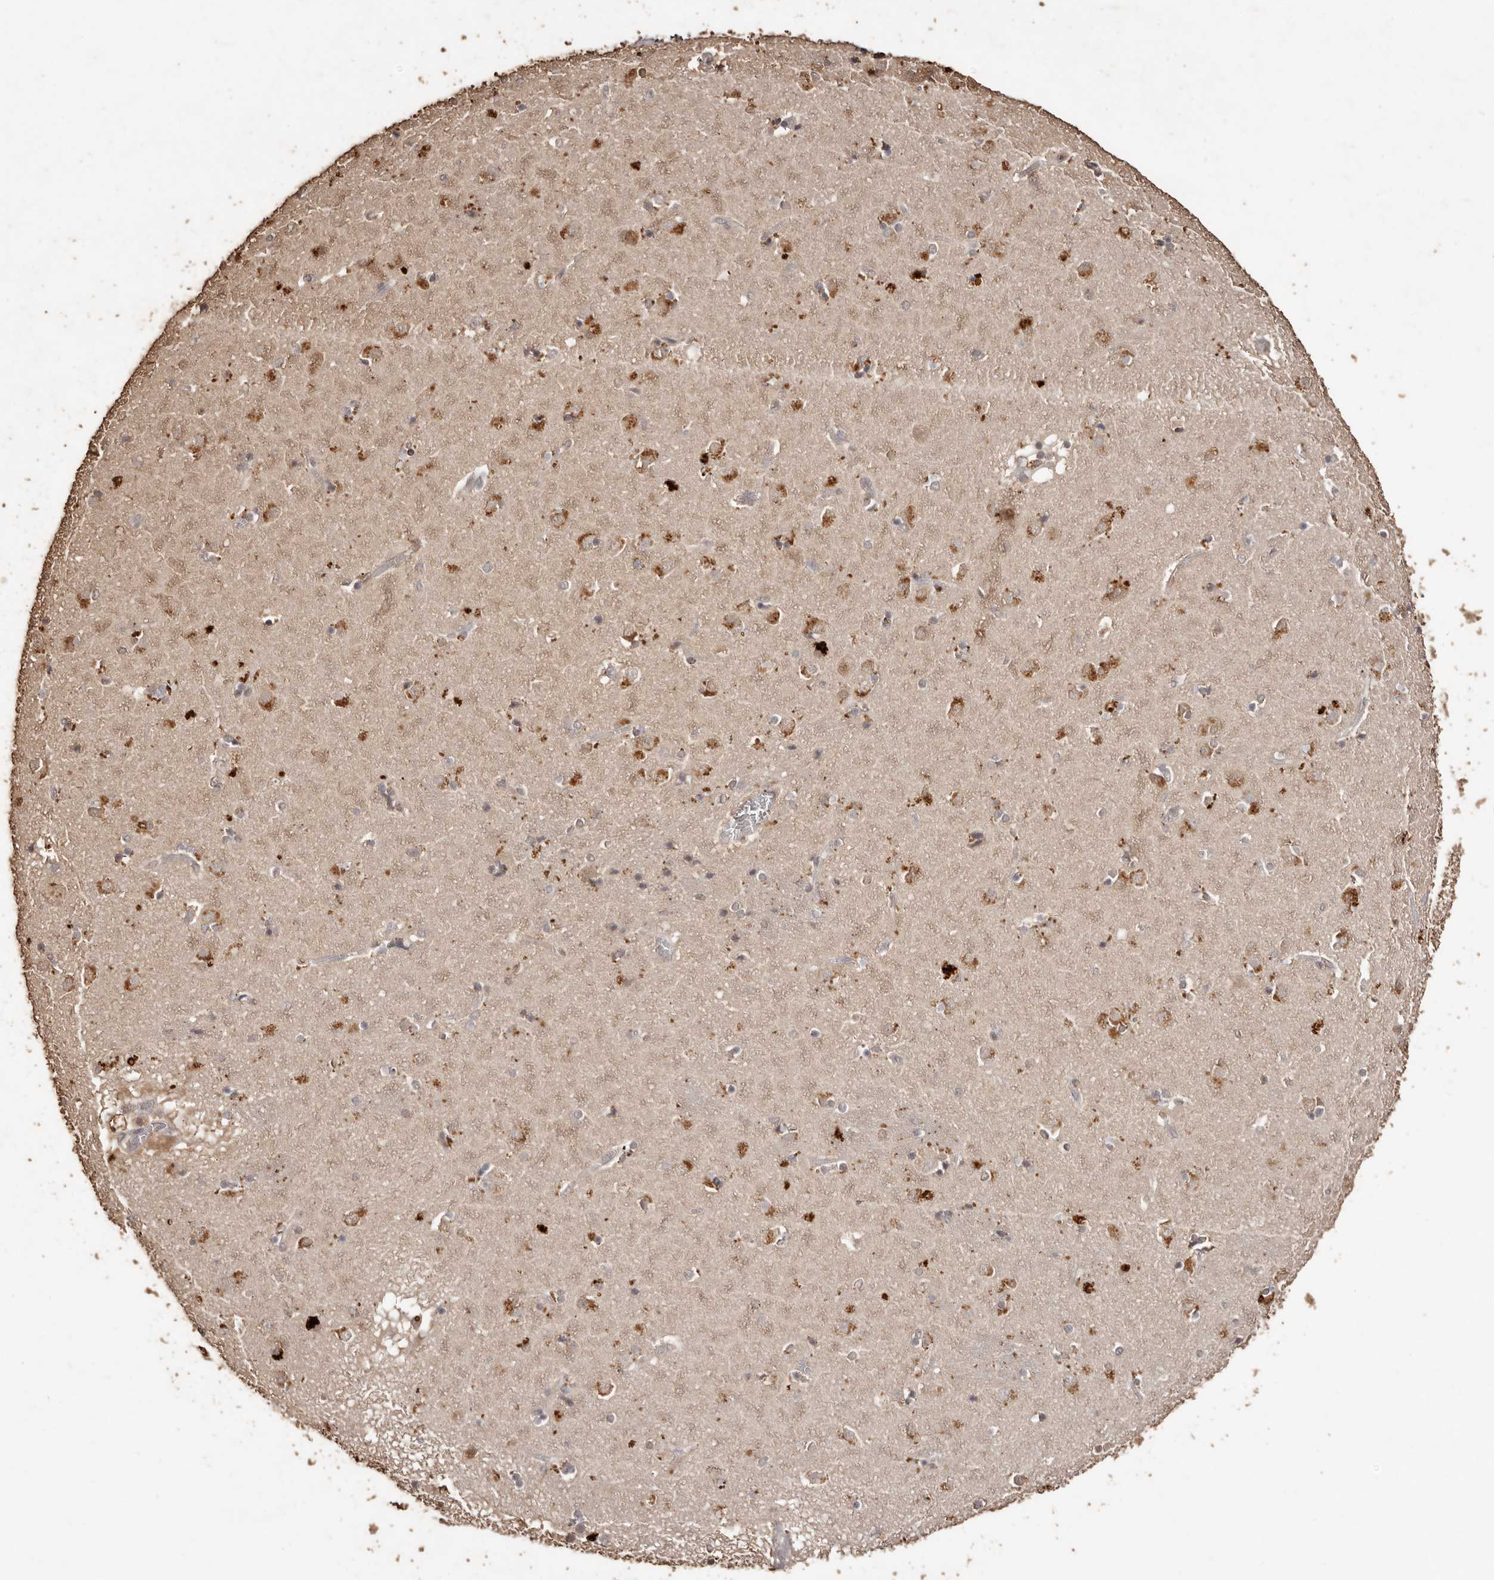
{"staining": {"intensity": "weak", "quantity": "<25%", "location": "cytoplasmic/membranous"}, "tissue": "caudate", "cell_type": "Glial cells", "image_type": "normal", "snomed": [{"axis": "morphology", "description": "Normal tissue, NOS"}, {"axis": "topography", "description": "Lateral ventricle wall"}], "caption": "High power microscopy image of an immunohistochemistry micrograph of benign caudate, revealing no significant staining in glial cells.", "gene": "PKDCC", "patient": {"sex": "male", "age": 70}}